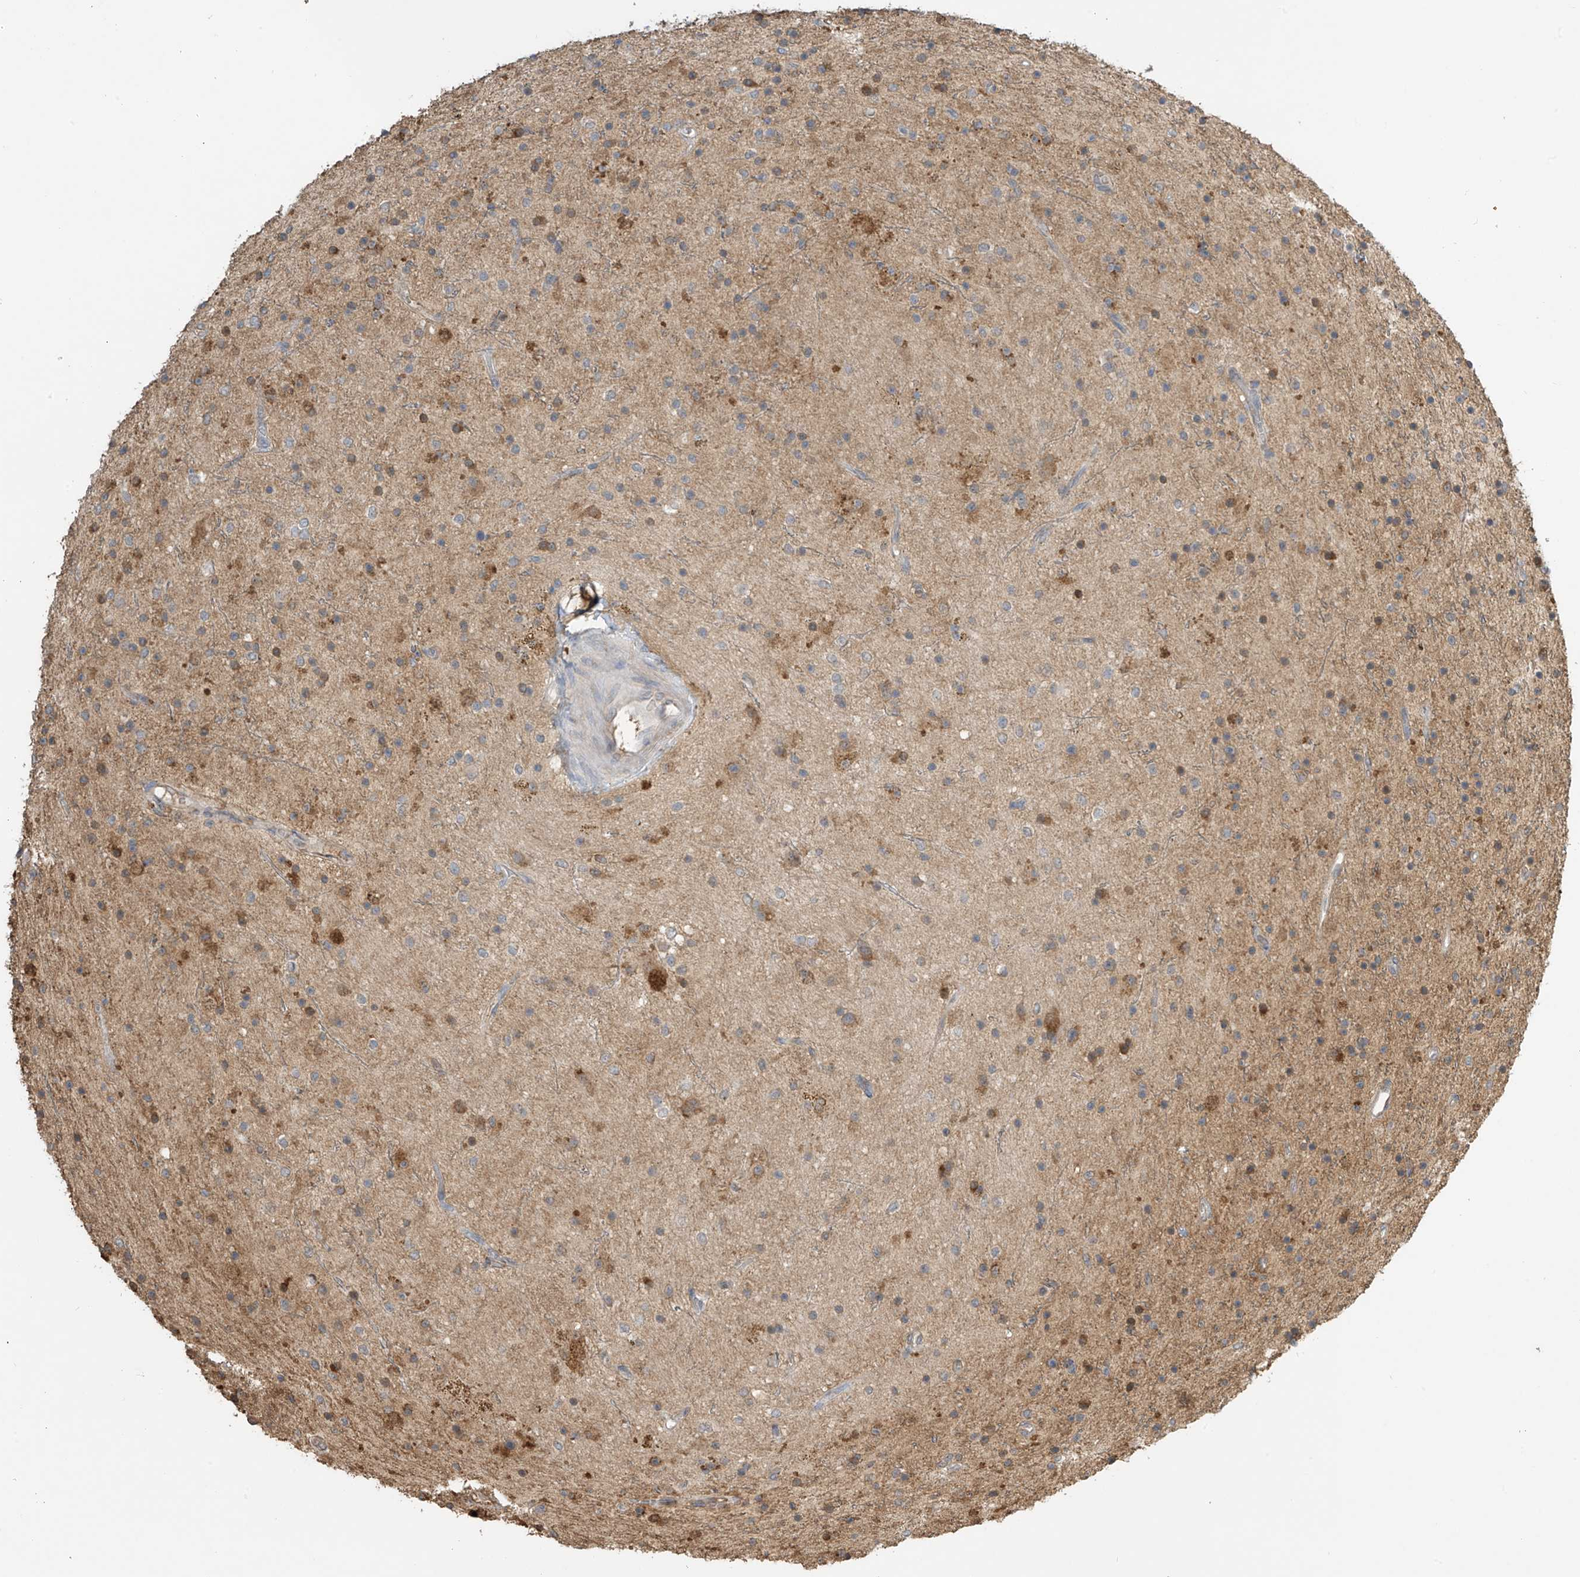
{"staining": {"intensity": "moderate", "quantity": "<25%", "location": "cytoplasmic/membranous"}, "tissue": "glioma", "cell_type": "Tumor cells", "image_type": "cancer", "snomed": [{"axis": "morphology", "description": "Glioma, malignant, High grade"}, {"axis": "topography", "description": "Brain"}], "caption": "Immunohistochemistry of human glioma shows low levels of moderate cytoplasmic/membranous expression in about <25% of tumor cells.", "gene": "SLFN14", "patient": {"sex": "male", "age": 34}}